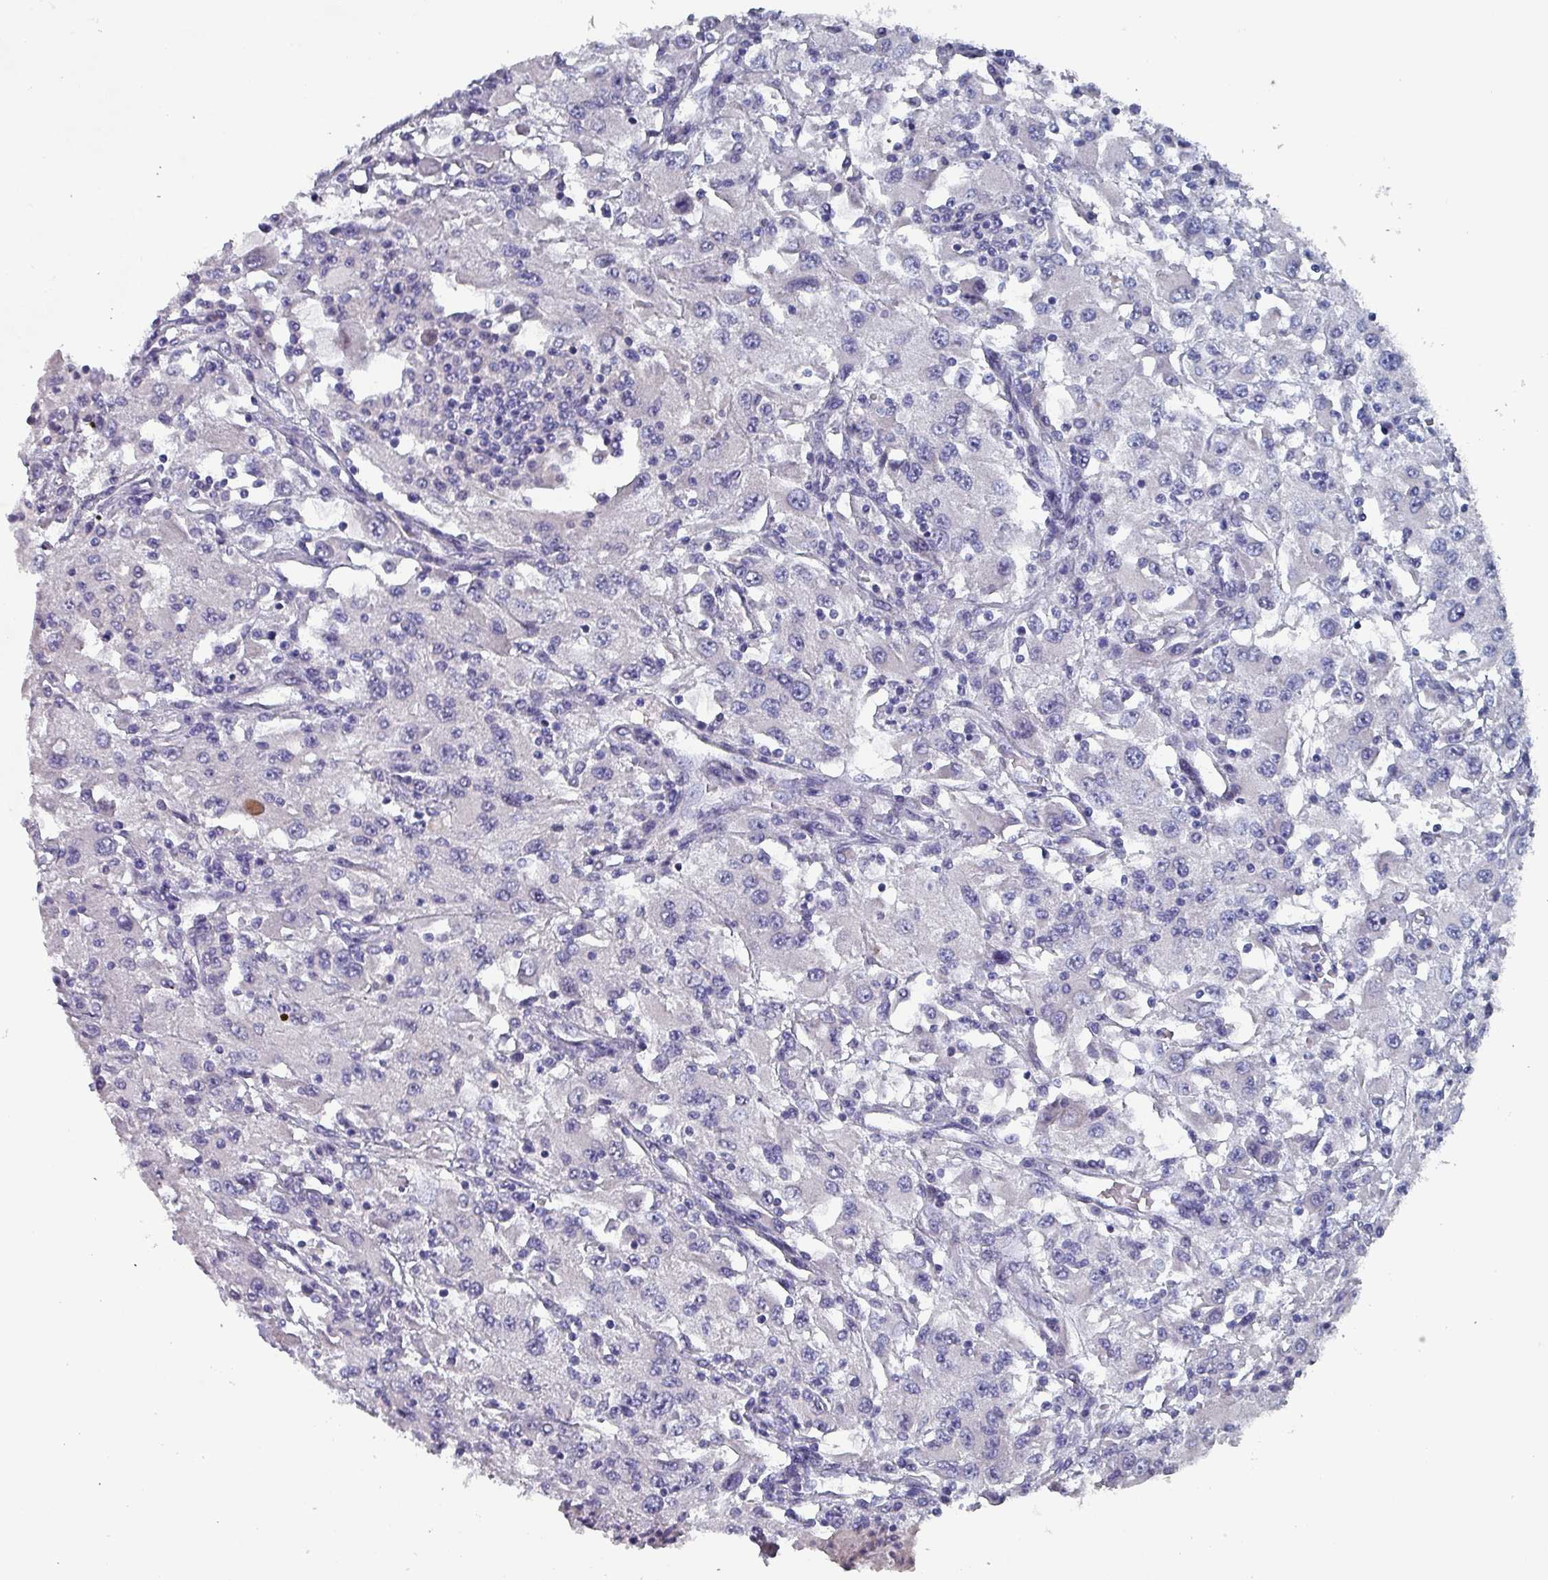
{"staining": {"intensity": "negative", "quantity": "none", "location": "none"}, "tissue": "renal cancer", "cell_type": "Tumor cells", "image_type": "cancer", "snomed": [{"axis": "morphology", "description": "Adenocarcinoma, NOS"}, {"axis": "topography", "description": "Kidney"}], "caption": "The IHC photomicrograph has no significant expression in tumor cells of renal adenocarcinoma tissue.", "gene": "DRD5", "patient": {"sex": "female", "age": 67}}